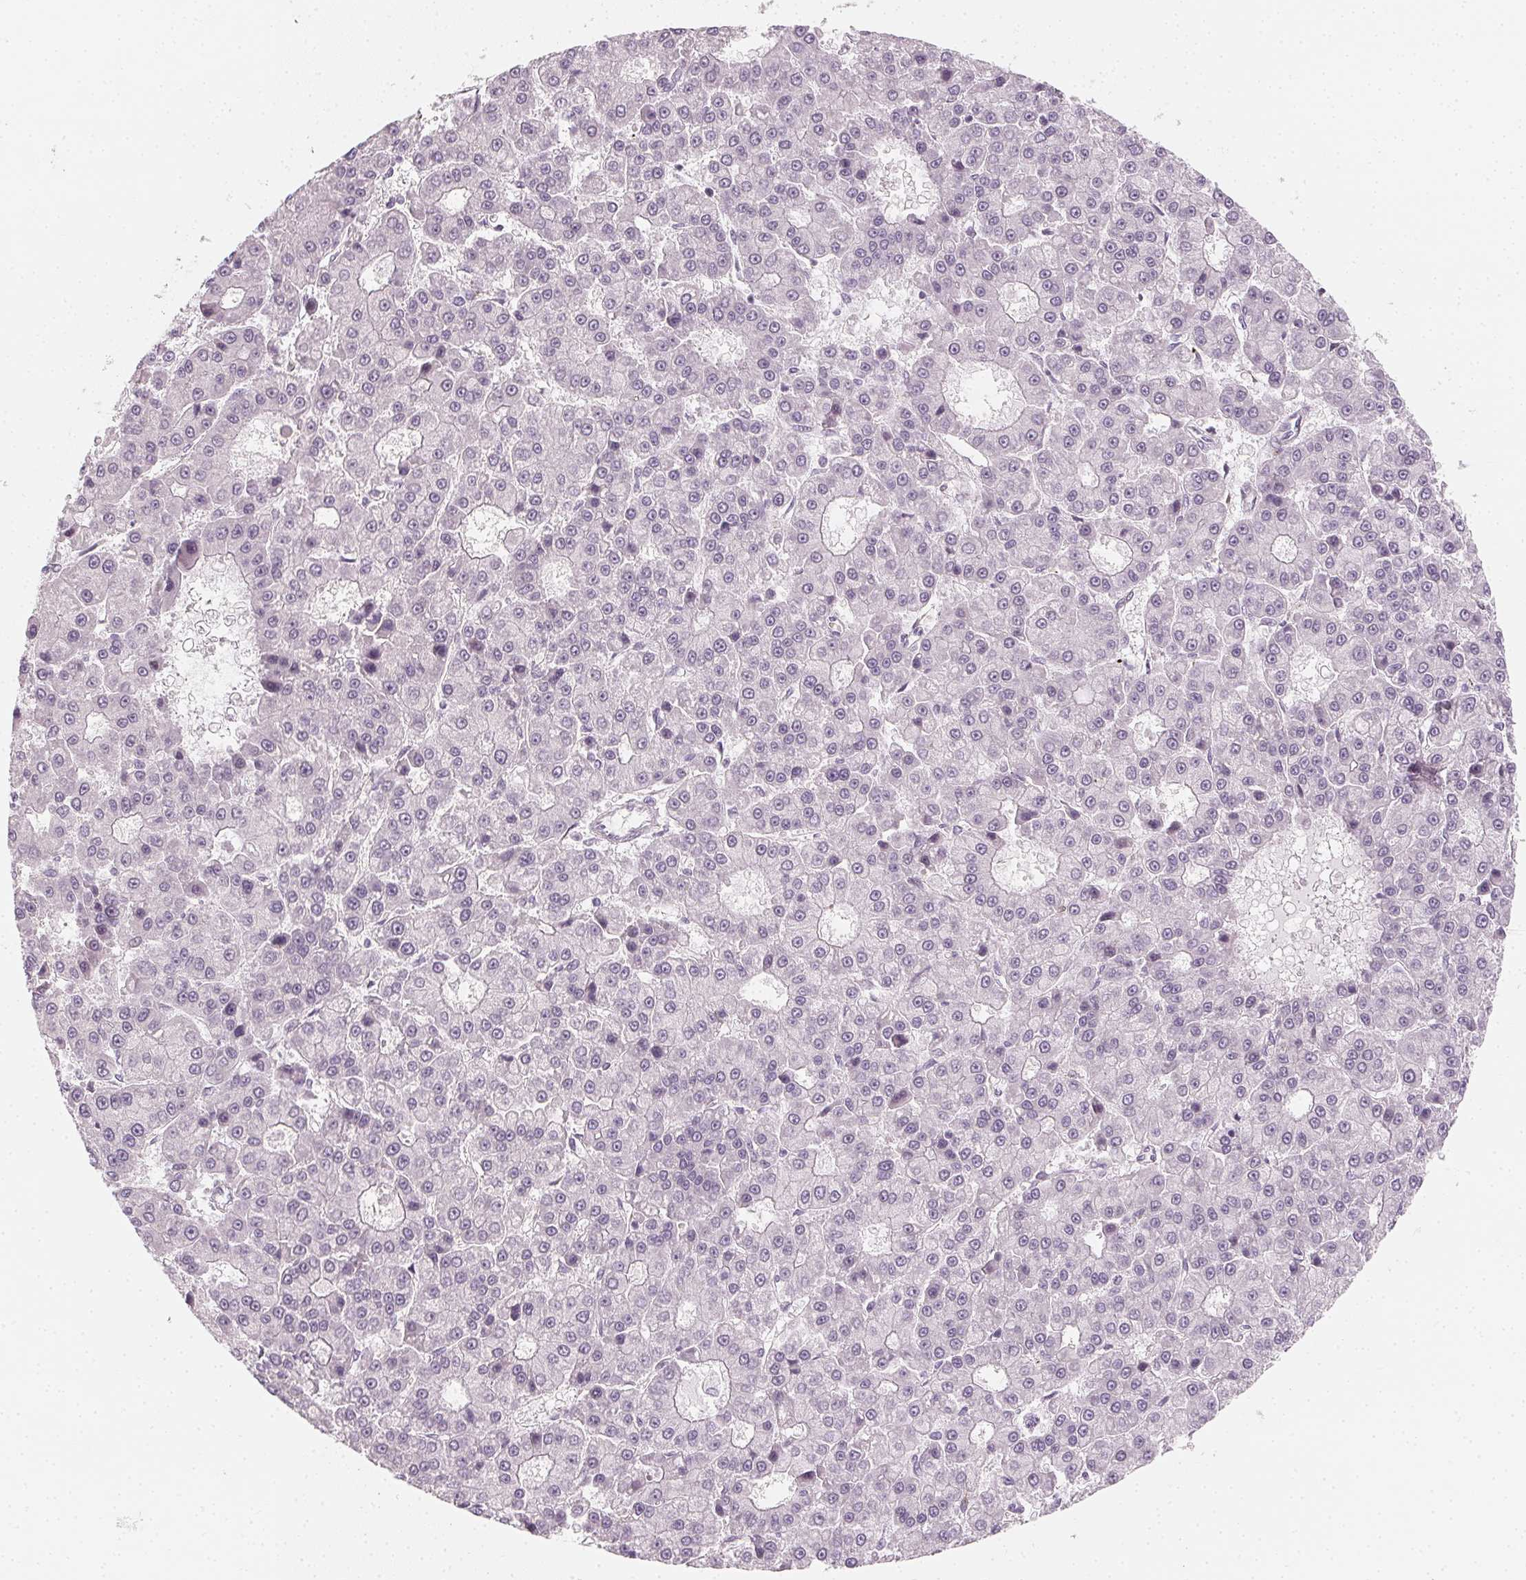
{"staining": {"intensity": "negative", "quantity": "none", "location": "none"}, "tissue": "liver cancer", "cell_type": "Tumor cells", "image_type": "cancer", "snomed": [{"axis": "morphology", "description": "Carcinoma, Hepatocellular, NOS"}, {"axis": "topography", "description": "Liver"}], "caption": "Image shows no protein expression in tumor cells of liver cancer tissue. (DAB (3,3'-diaminobenzidine) immunohistochemistry, high magnification).", "gene": "CCDC96", "patient": {"sex": "male", "age": 70}}